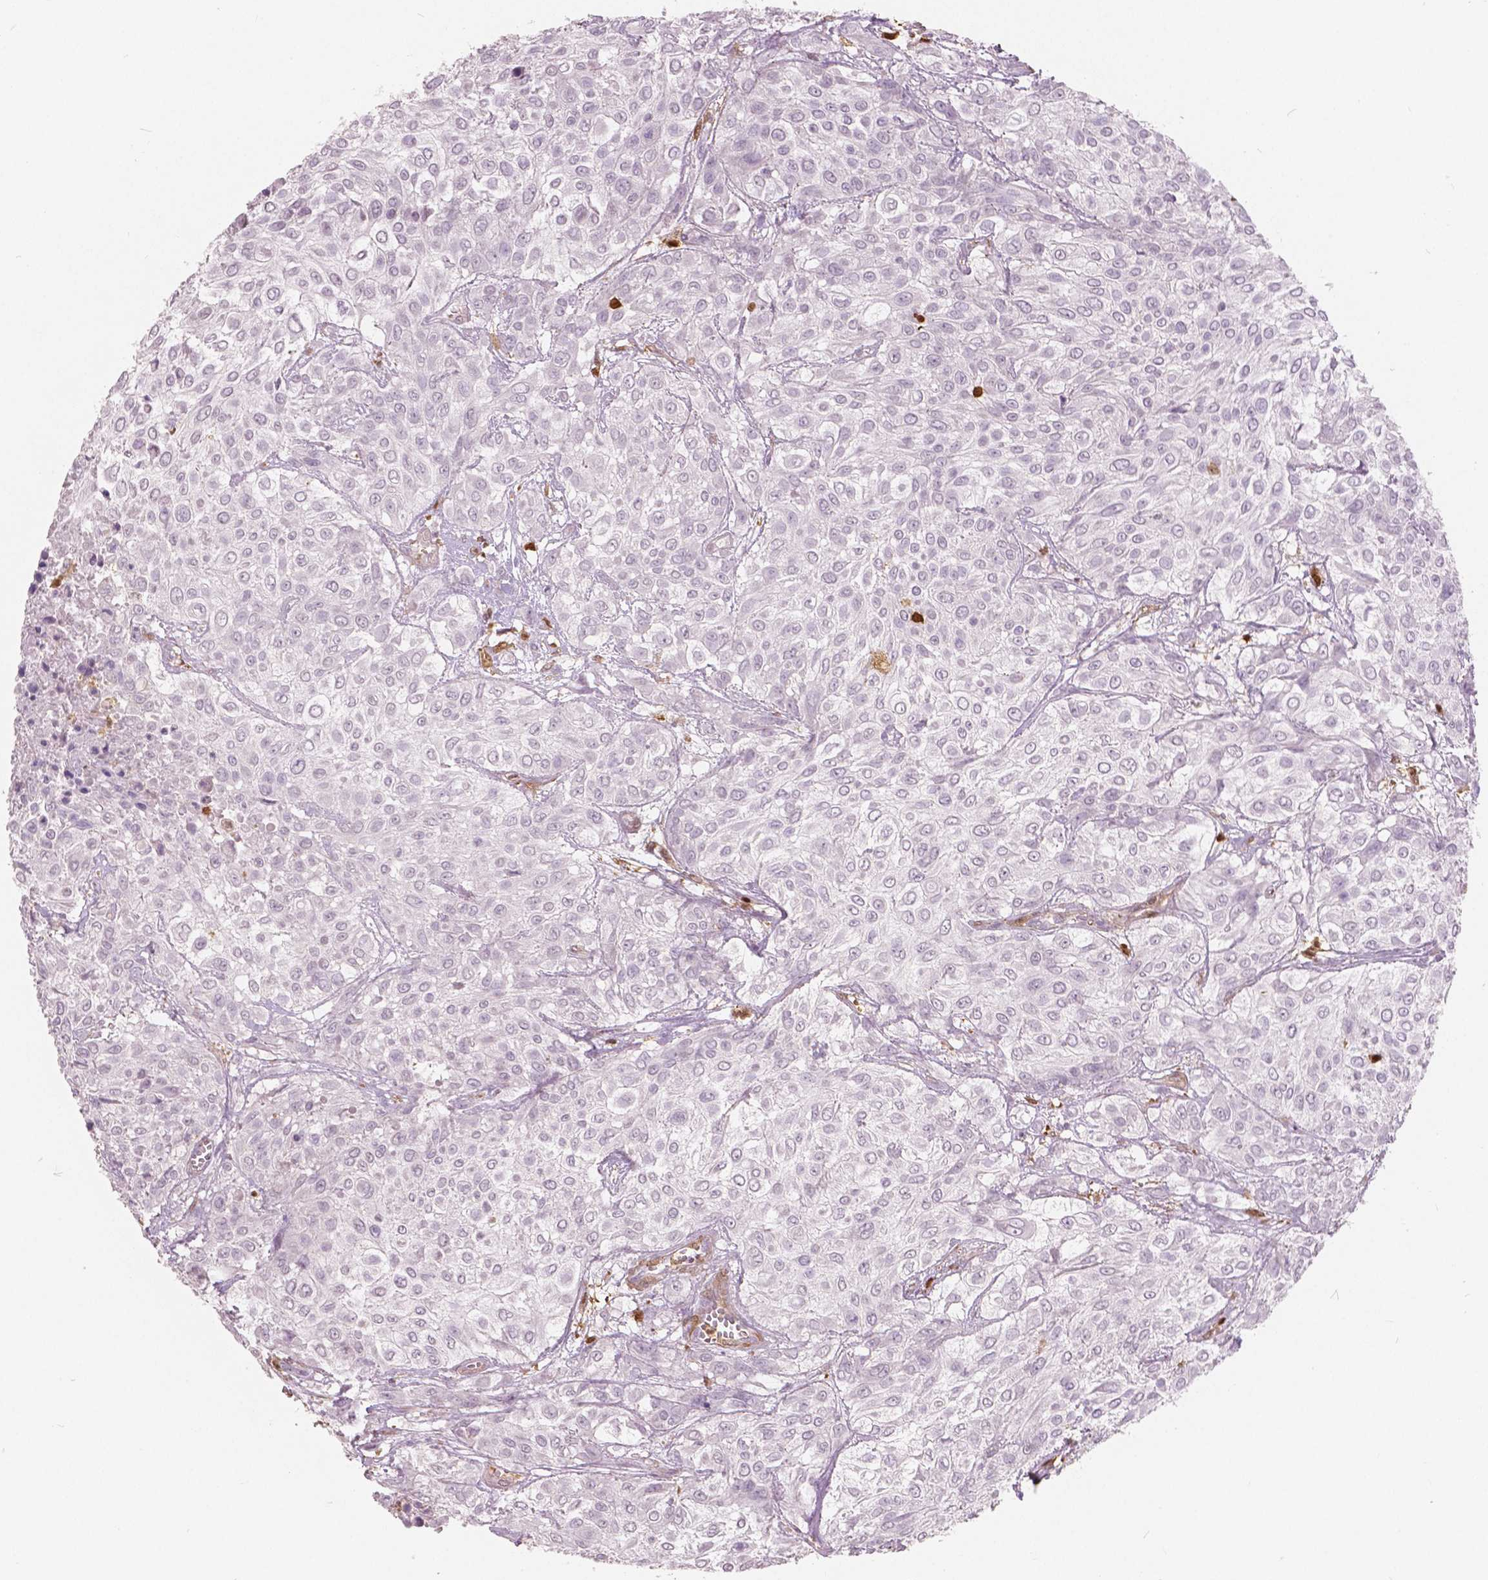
{"staining": {"intensity": "negative", "quantity": "none", "location": "none"}, "tissue": "urothelial cancer", "cell_type": "Tumor cells", "image_type": "cancer", "snomed": [{"axis": "morphology", "description": "Urothelial carcinoma, High grade"}, {"axis": "topography", "description": "Urinary bladder"}], "caption": "Immunohistochemistry image of neoplastic tissue: human urothelial carcinoma (high-grade) stained with DAB (3,3'-diaminobenzidine) reveals no significant protein positivity in tumor cells.", "gene": "S100A4", "patient": {"sex": "male", "age": 57}}